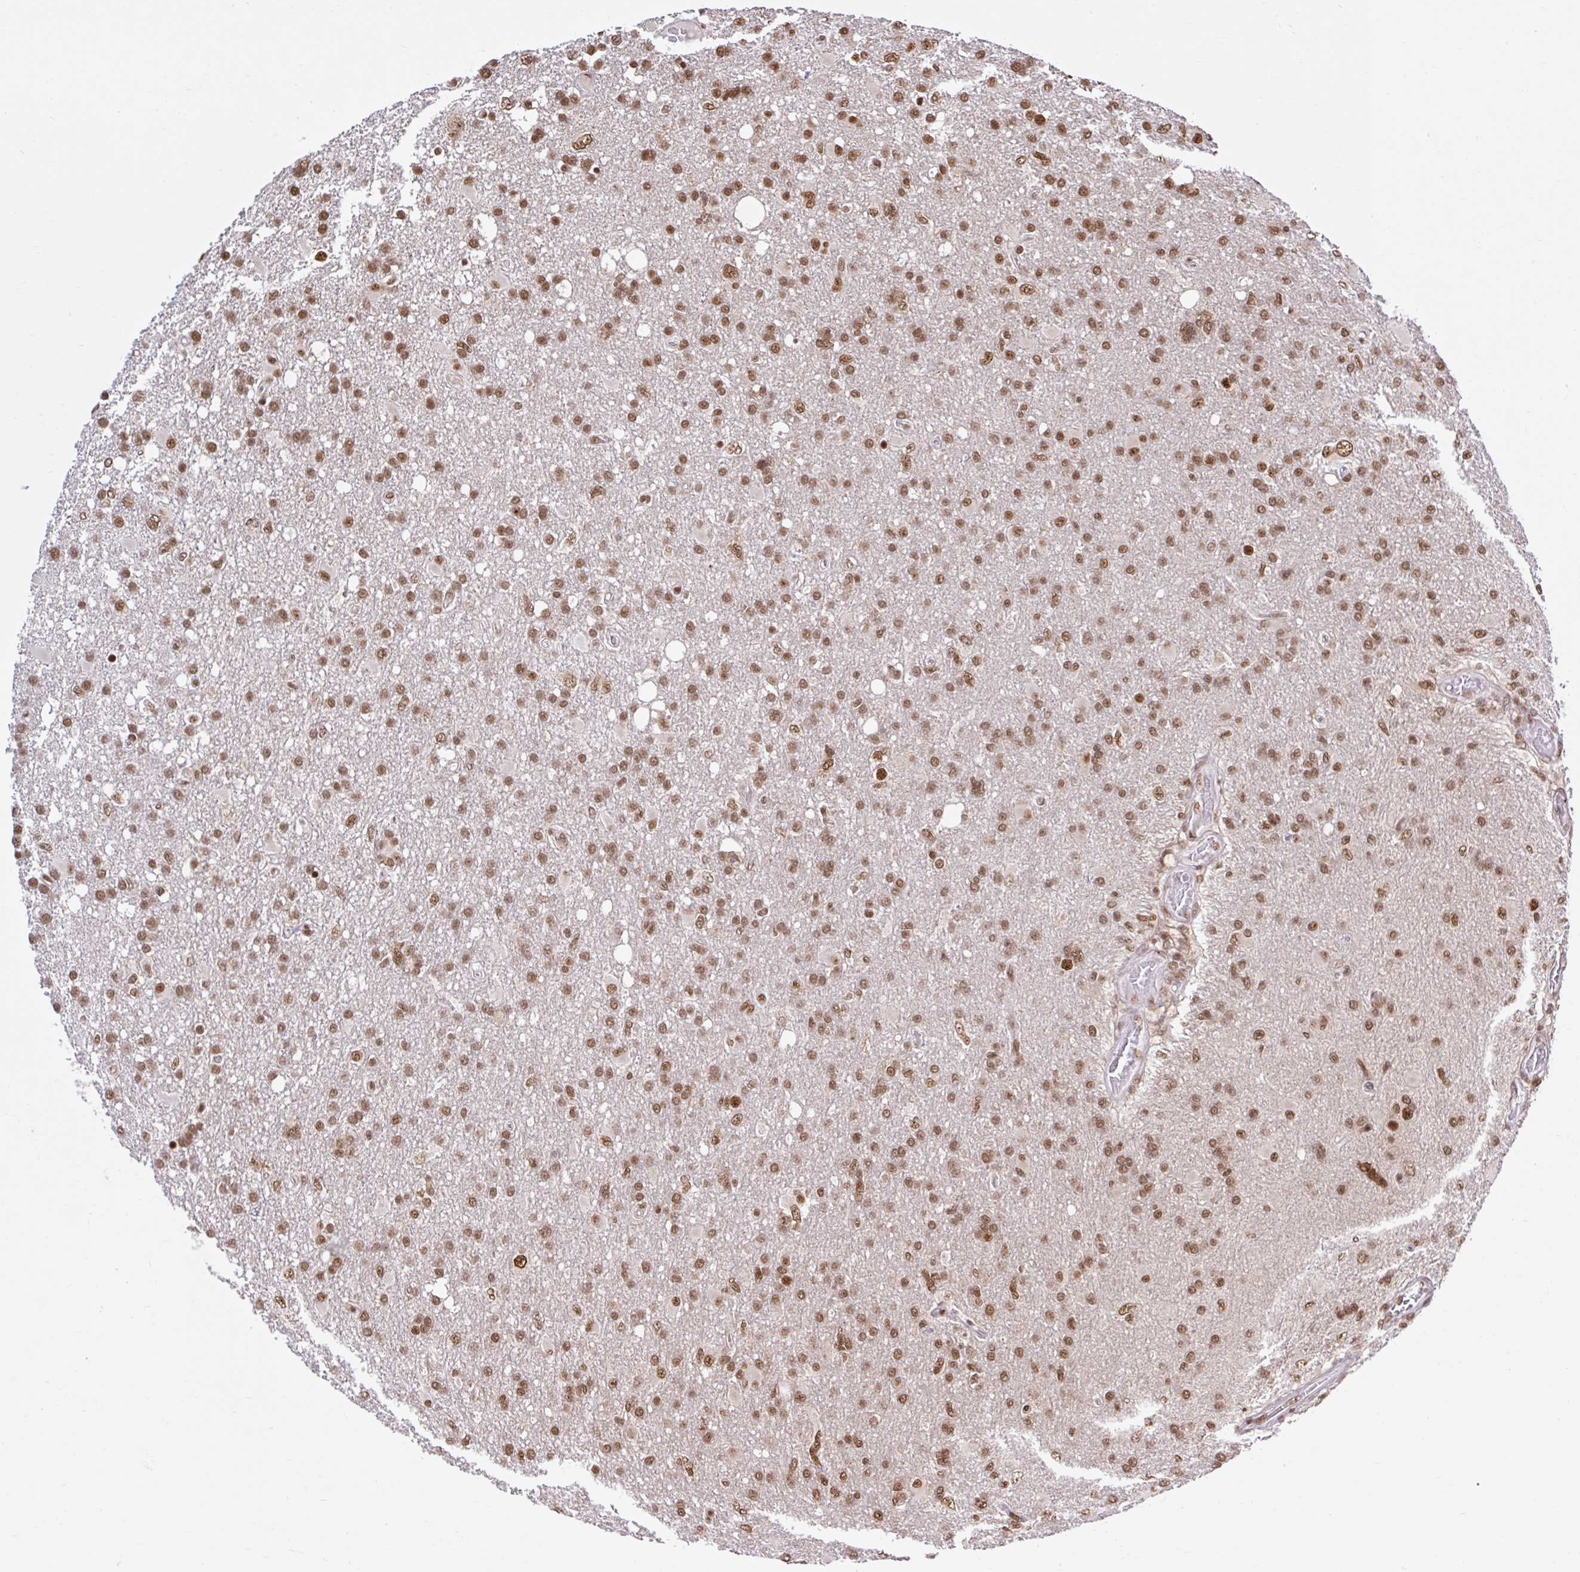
{"staining": {"intensity": "moderate", "quantity": ">75%", "location": "nuclear"}, "tissue": "glioma", "cell_type": "Tumor cells", "image_type": "cancer", "snomed": [{"axis": "morphology", "description": "Glioma, malignant, High grade"}, {"axis": "topography", "description": "Brain"}], "caption": "There is medium levels of moderate nuclear positivity in tumor cells of malignant glioma (high-grade), as demonstrated by immunohistochemical staining (brown color).", "gene": "ABCA9", "patient": {"sex": "male", "age": 61}}